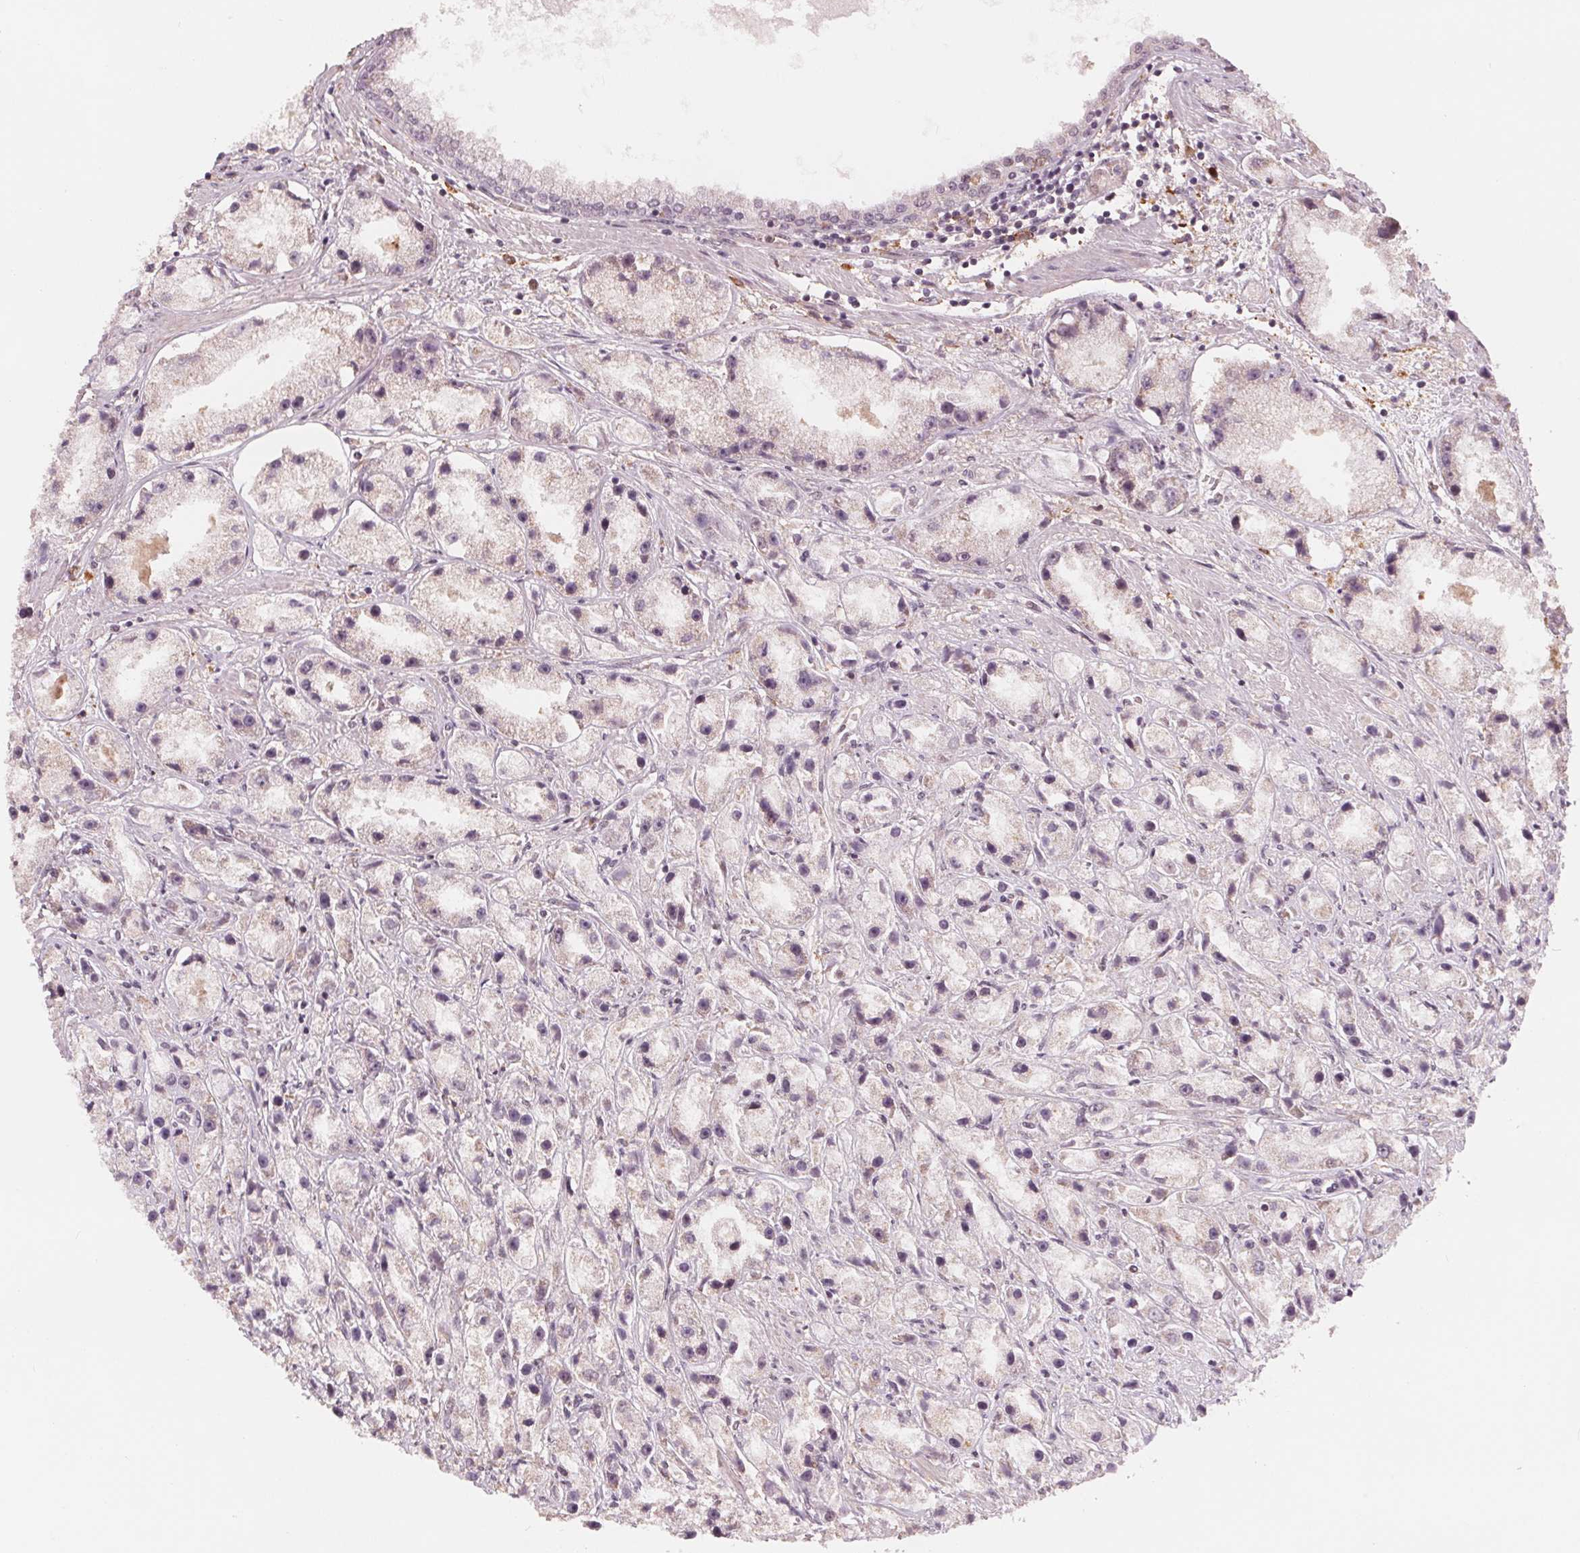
{"staining": {"intensity": "negative", "quantity": "none", "location": "none"}, "tissue": "prostate cancer", "cell_type": "Tumor cells", "image_type": "cancer", "snomed": [{"axis": "morphology", "description": "Adenocarcinoma, High grade"}, {"axis": "topography", "description": "Prostate"}], "caption": "Immunohistochemical staining of prostate adenocarcinoma (high-grade) displays no significant expression in tumor cells.", "gene": "IL9R", "patient": {"sex": "male", "age": 67}}